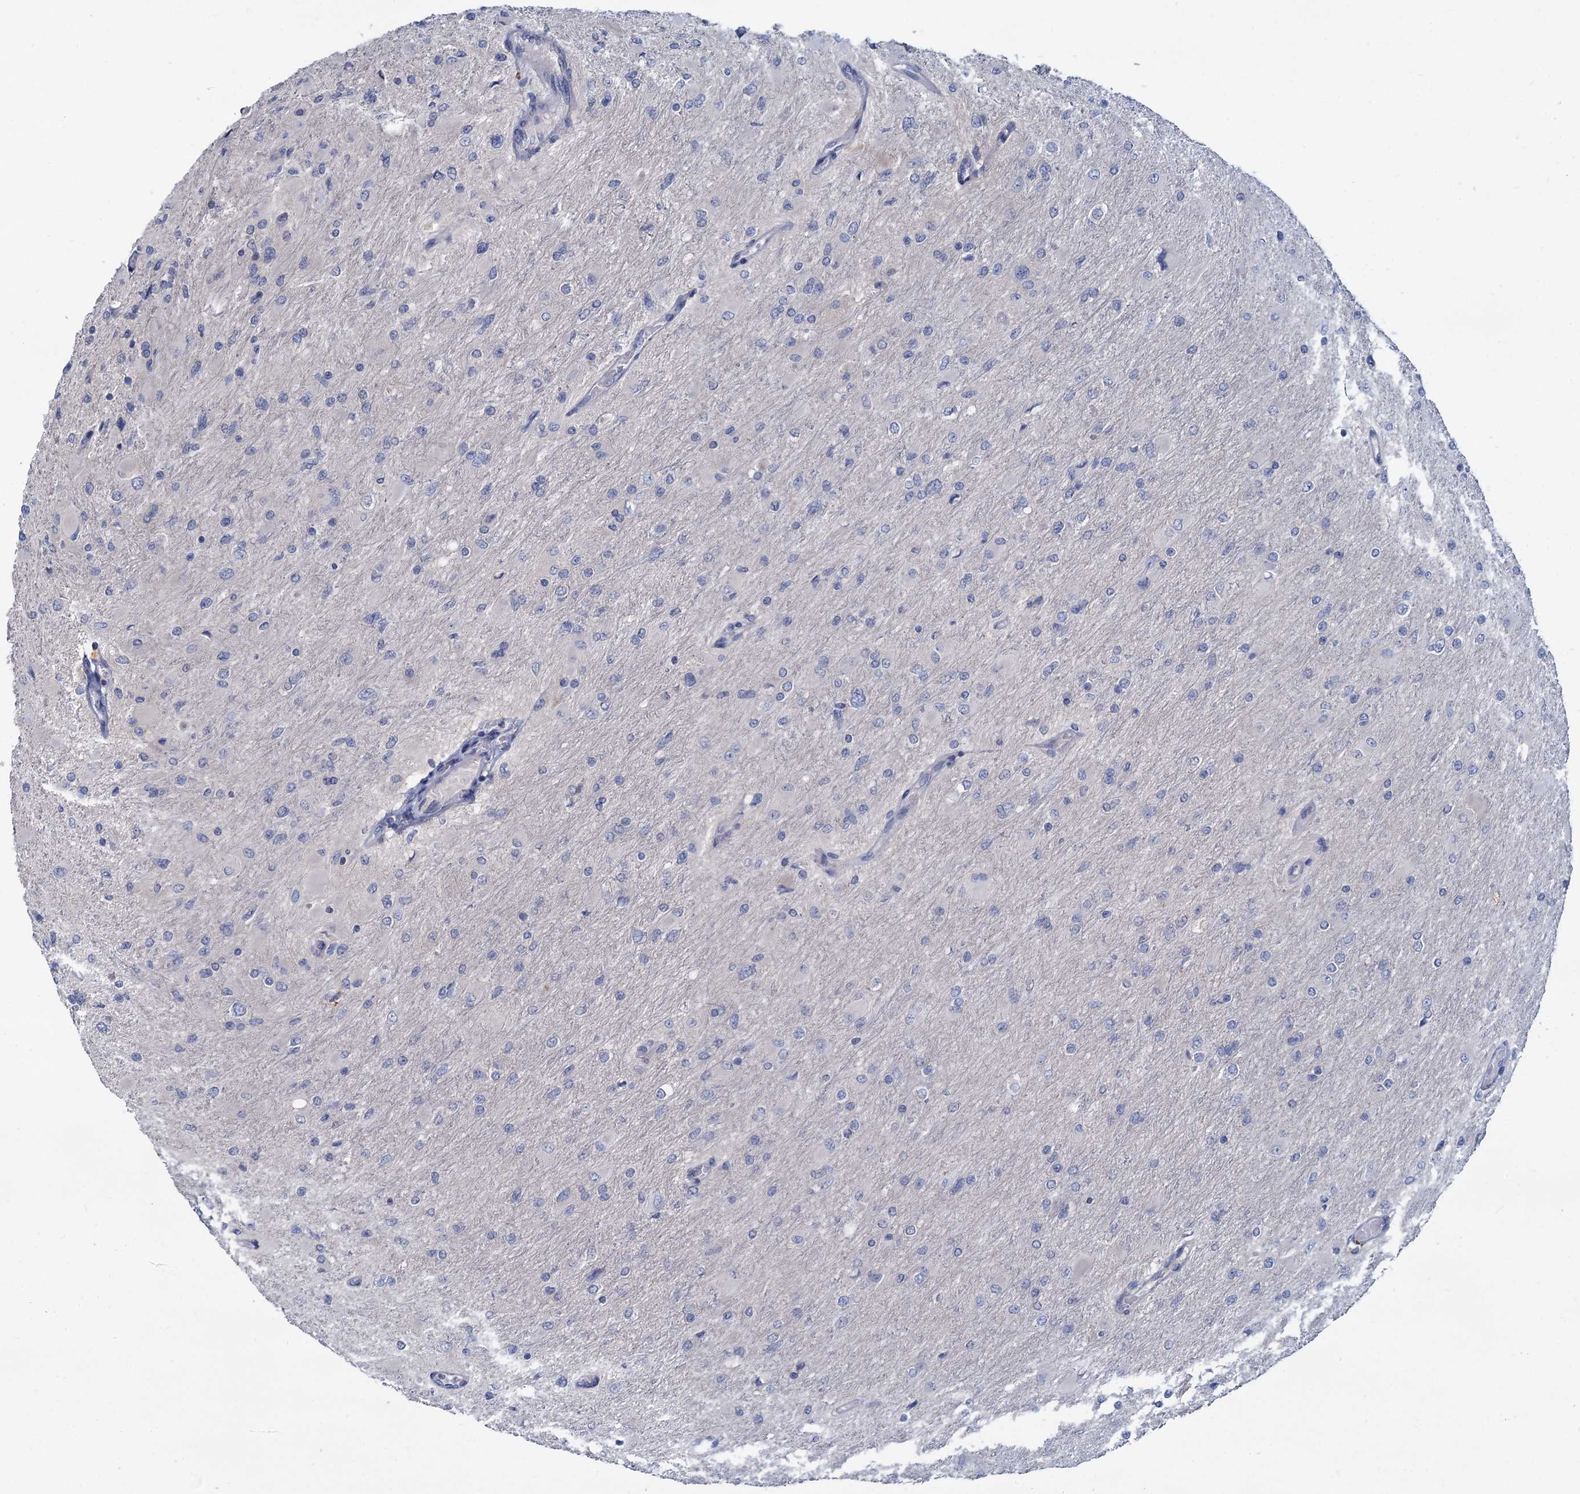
{"staining": {"intensity": "negative", "quantity": "none", "location": "none"}, "tissue": "glioma", "cell_type": "Tumor cells", "image_type": "cancer", "snomed": [{"axis": "morphology", "description": "Glioma, malignant, High grade"}, {"axis": "topography", "description": "Cerebral cortex"}], "caption": "This is an immunohistochemistry (IHC) image of glioma. There is no expression in tumor cells.", "gene": "ACSM3", "patient": {"sex": "female", "age": 36}}